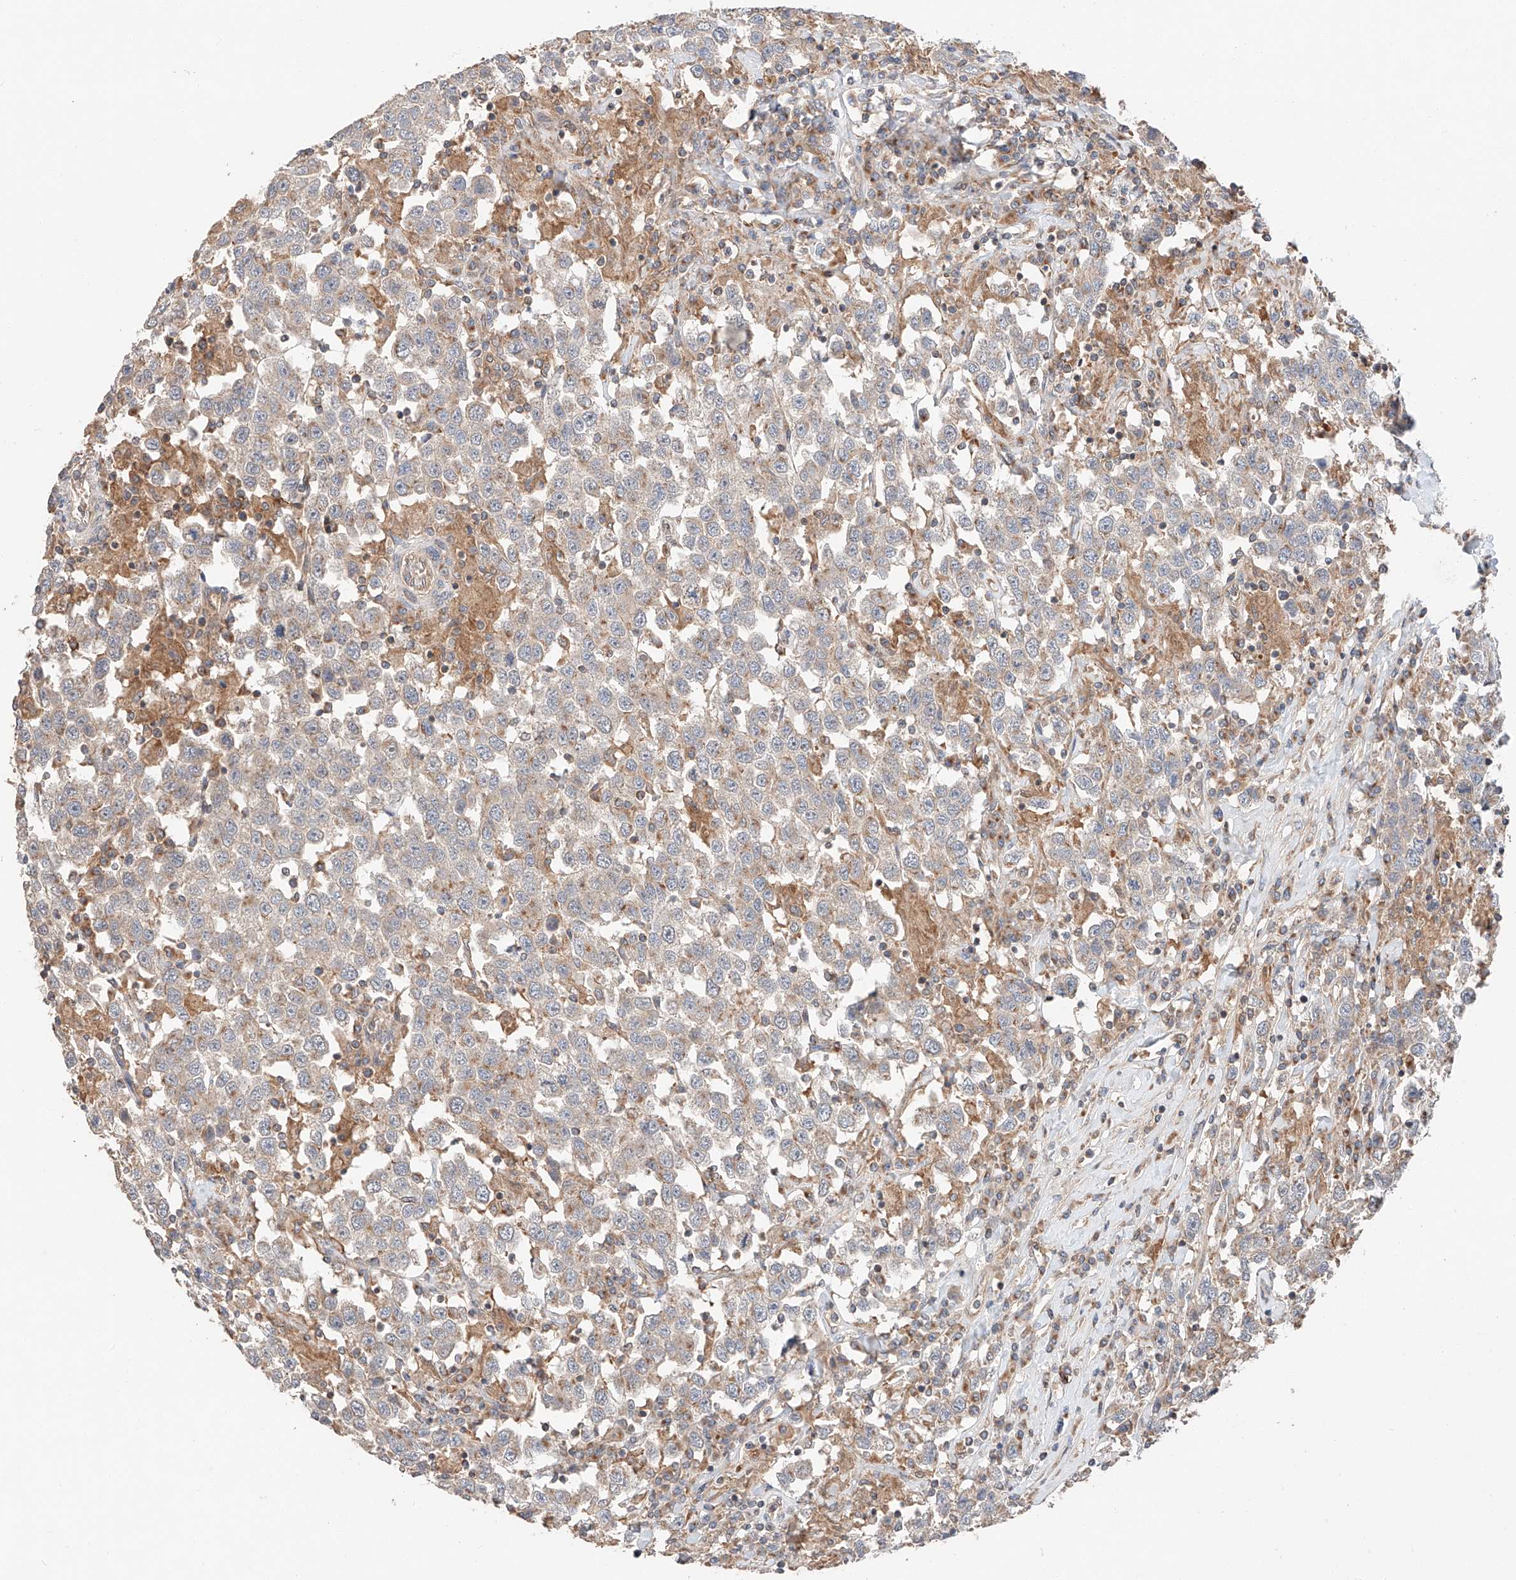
{"staining": {"intensity": "weak", "quantity": "<25%", "location": "cytoplasmic/membranous"}, "tissue": "testis cancer", "cell_type": "Tumor cells", "image_type": "cancer", "snomed": [{"axis": "morphology", "description": "Seminoma, NOS"}, {"axis": "topography", "description": "Testis"}], "caption": "IHC of human testis cancer (seminoma) exhibits no expression in tumor cells.", "gene": "XPNPEP1", "patient": {"sex": "male", "age": 41}}